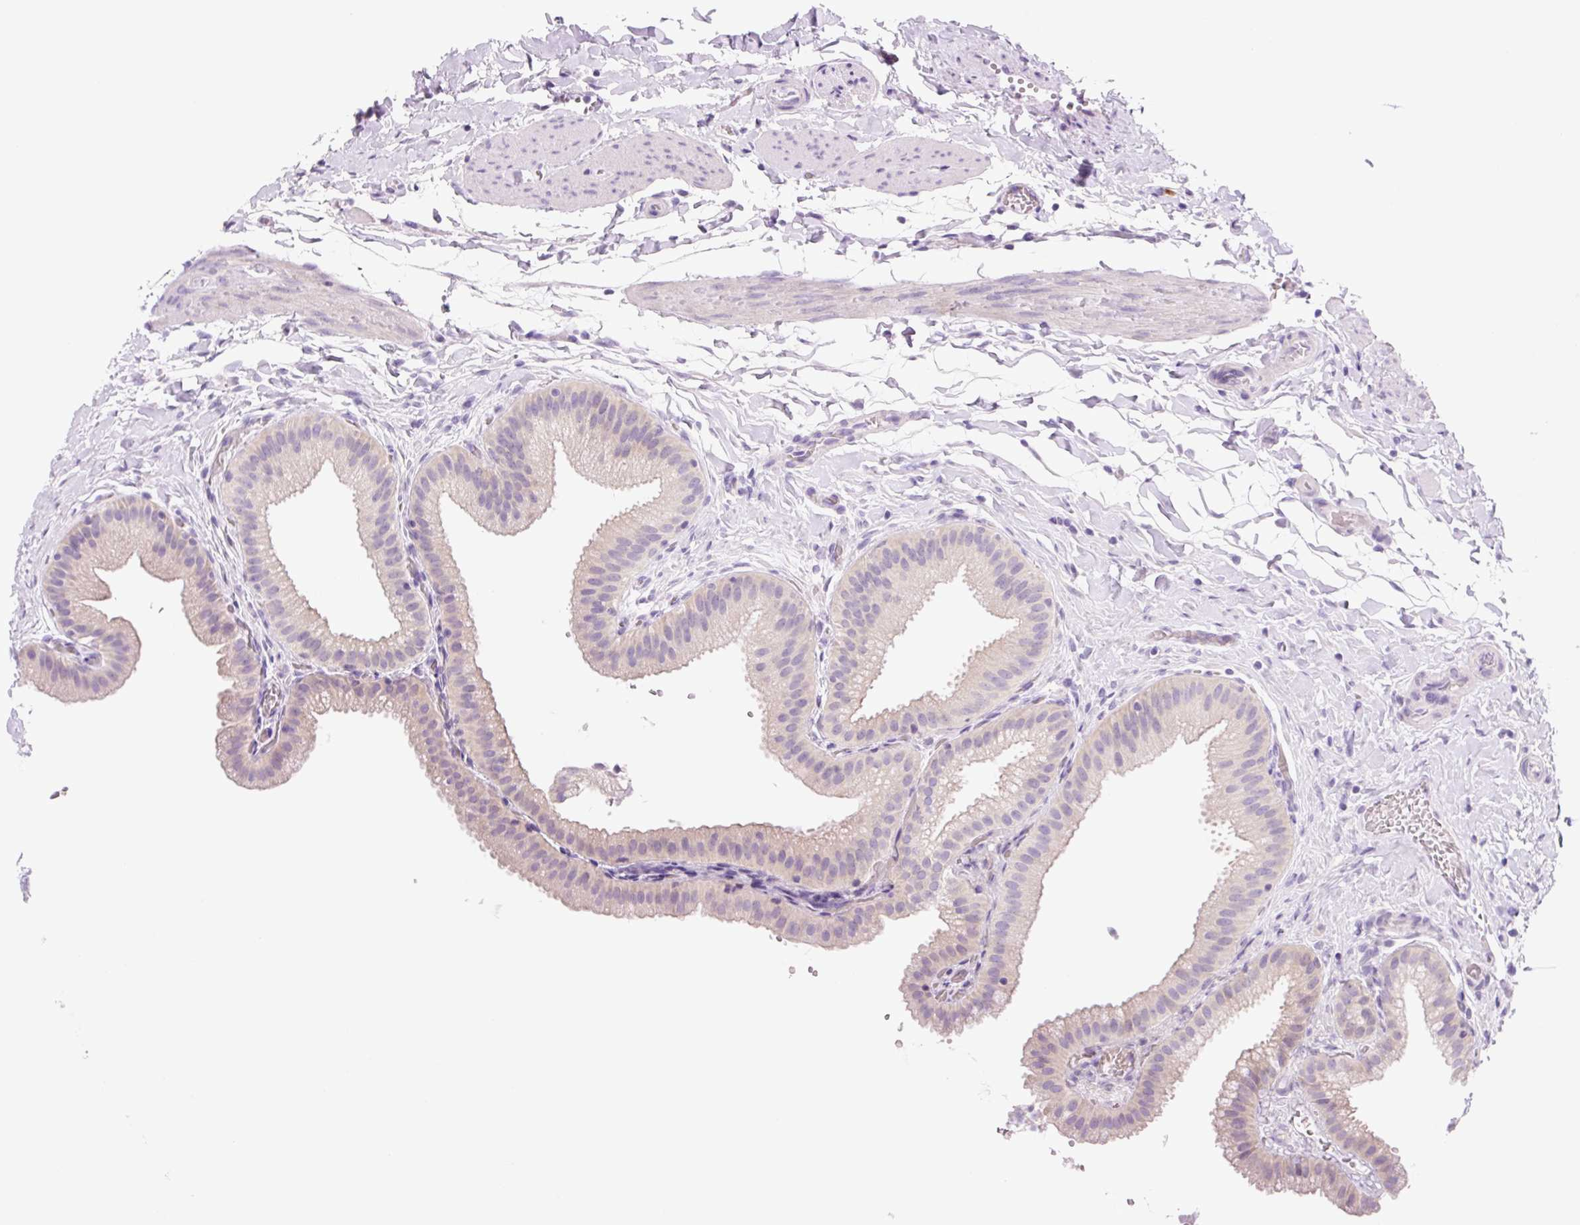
{"staining": {"intensity": "weak", "quantity": "<25%", "location": "cytoplasmic/membranous"}, "tissue": "gallbladder", "cell_type": "Glandular cells", "image_type": "normal", "snomed": [{"axis": "morphology", "description": "Normal tissue, NOS"}, {"axis": "topography", "description": "Gallbladder"}], "caption": "Histopathology image shows no significant protein staining in glandular cells of normal gallbladder.", "gene": "CELF6", "patient": {"sex": "female", "age": 63}}